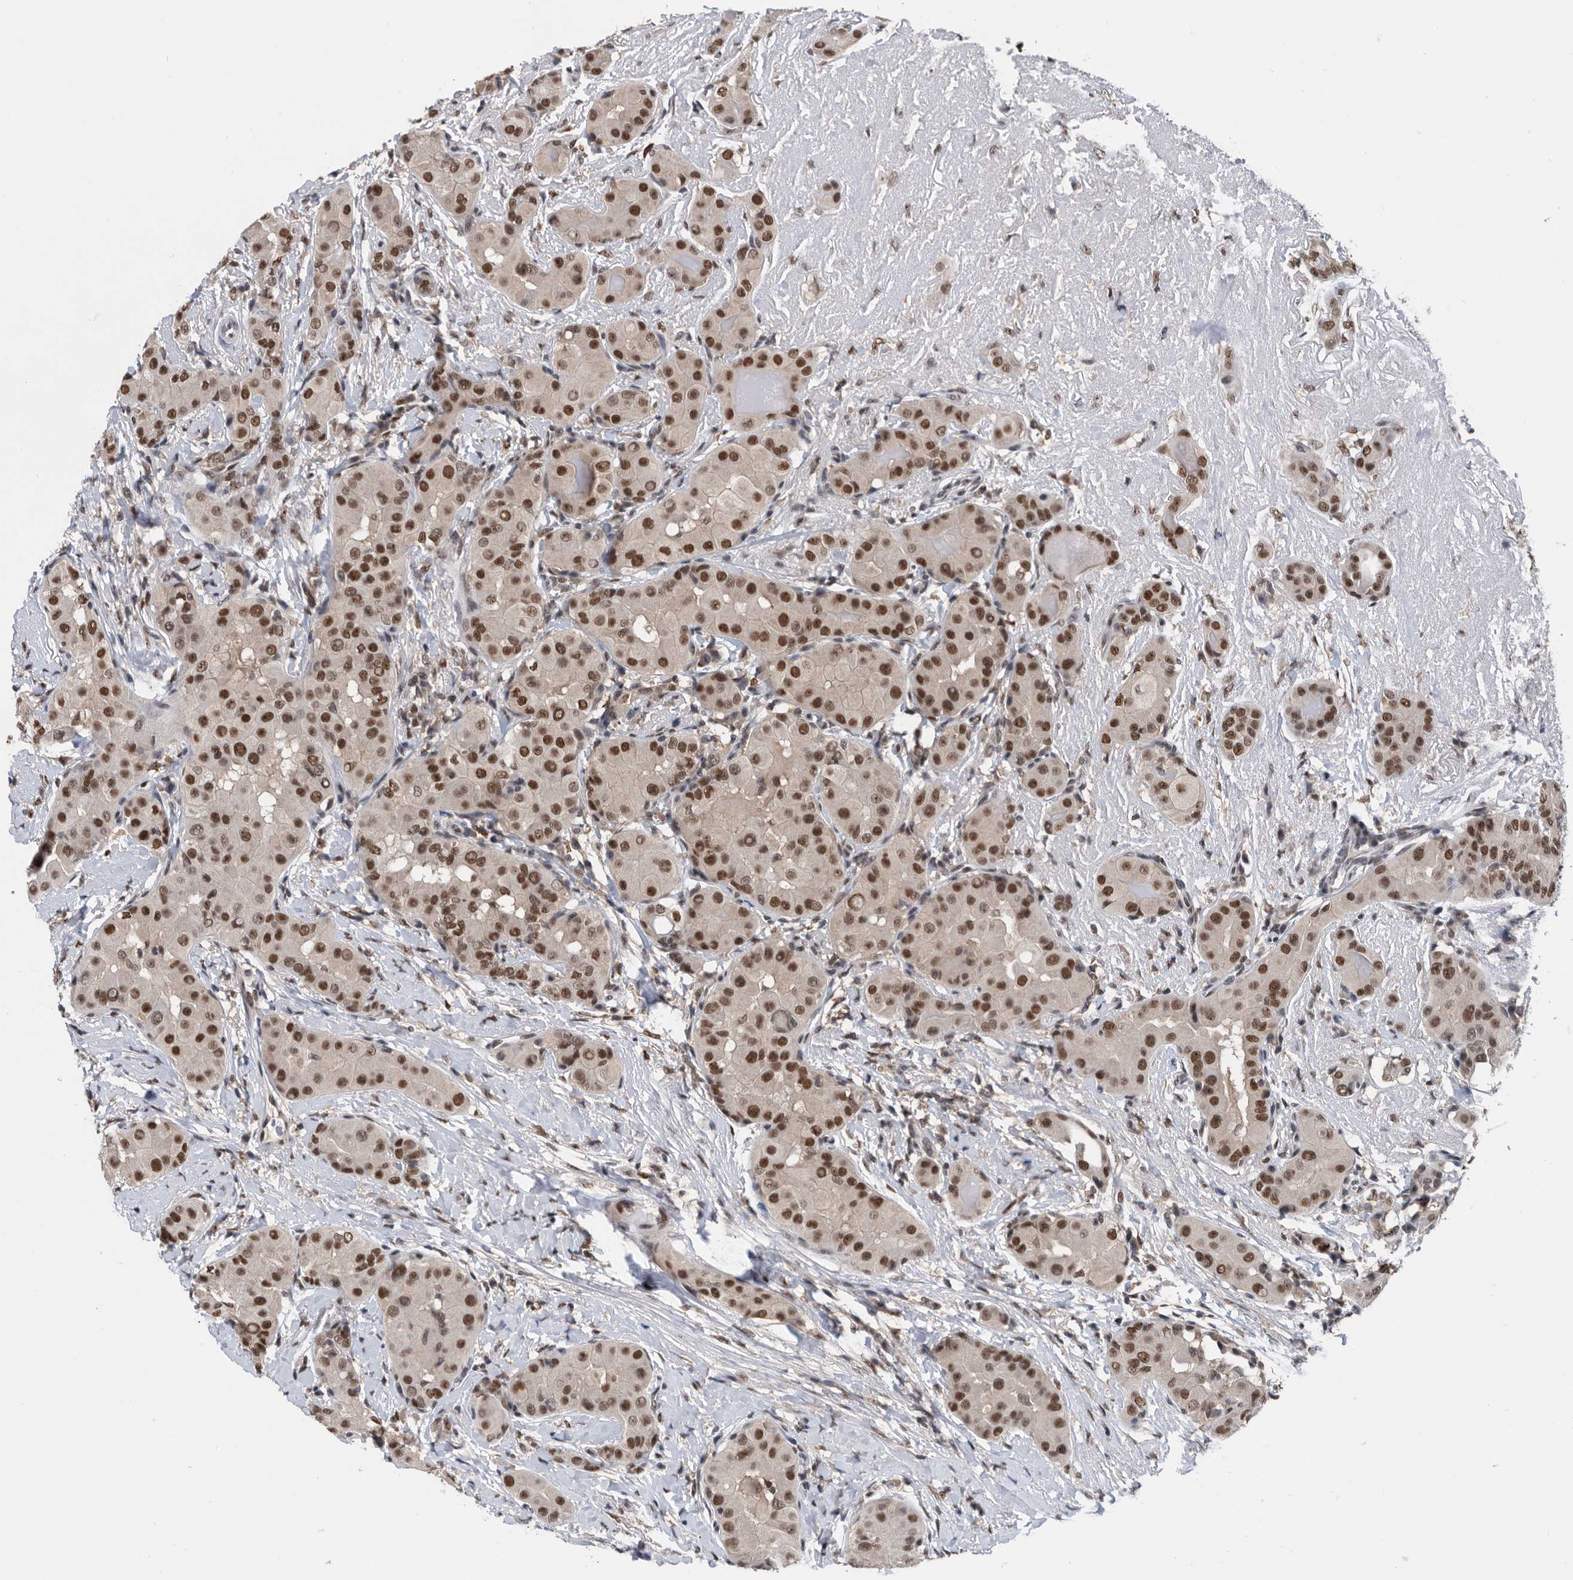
{"staining": {"intensity": "strong", "quantity": ">75%", "location": "nuclear"}, "tissue": "thyroid cancer", "cell_type": "Tumor cells", "image_type": "cancer", "snomed": [{"axis": "morphology", "description": "Papillary adenocarcinoma, NOS"}, {"axis": "topography", "description": "Thyroid gland"}], "caption": "The immunohistochemical stain shows strong nuclear positivity in tumor cells of thyroid papillary adenocarcinoma tissue.", "gene": "ZNF260", "patient": {"sex": "male", "age": 33}}